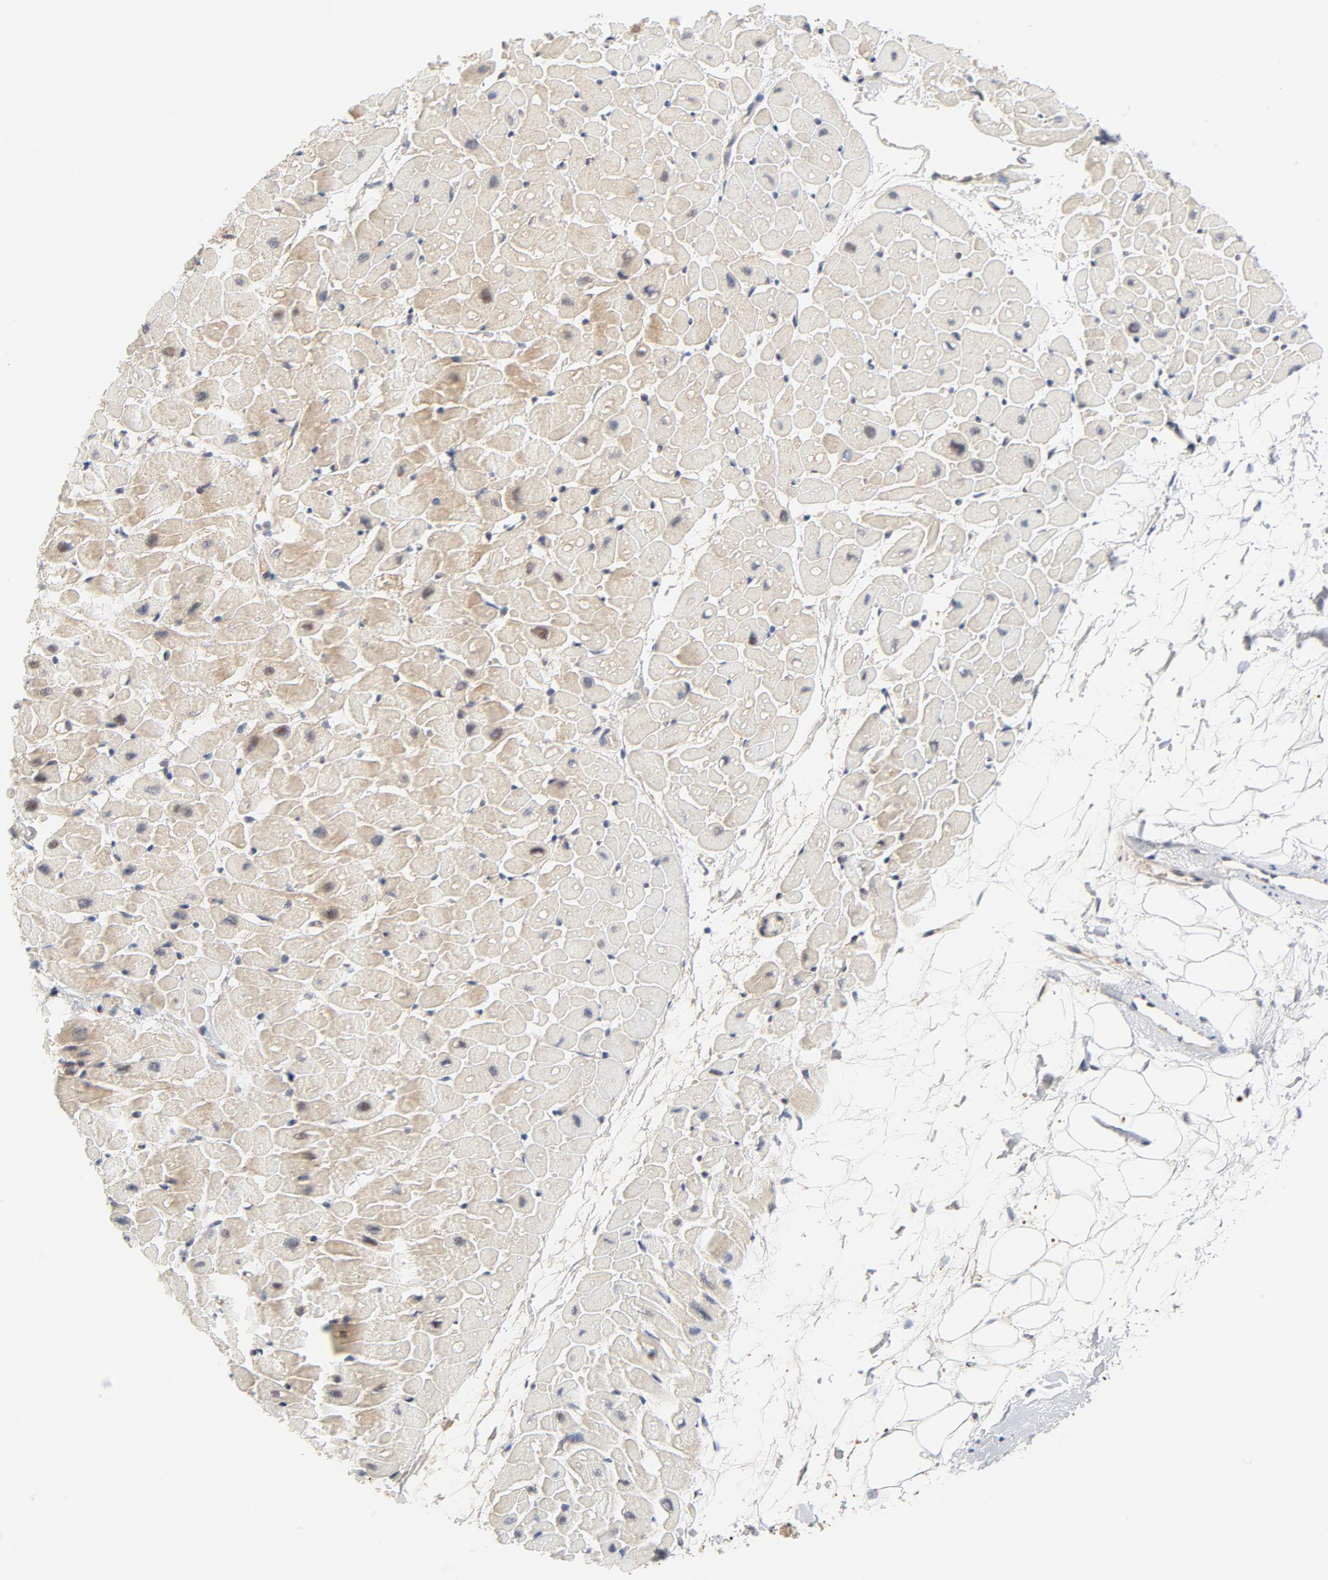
{"staining": {"intensity": "weak", "quantity": ">75%", "location": "cytoplasmic/membranous"}, "tissue": "heart muscle", "cell_type": "Cardiomyocytes", "image_type": "normal", "snomed": [{"axis": "morphology", "description": "Normal tissue, NOS"}, {"axis": "topography", "description": "Heart"}], "caption": "Brown immunohistochemical staining in normal human heart muscle demonstrates weak cytoplasmic/membranous staining in approximately >75% of cardiomyocytes.", "gene": "RAPGEF4", "patient": {"sex": "male", "age": 45}}